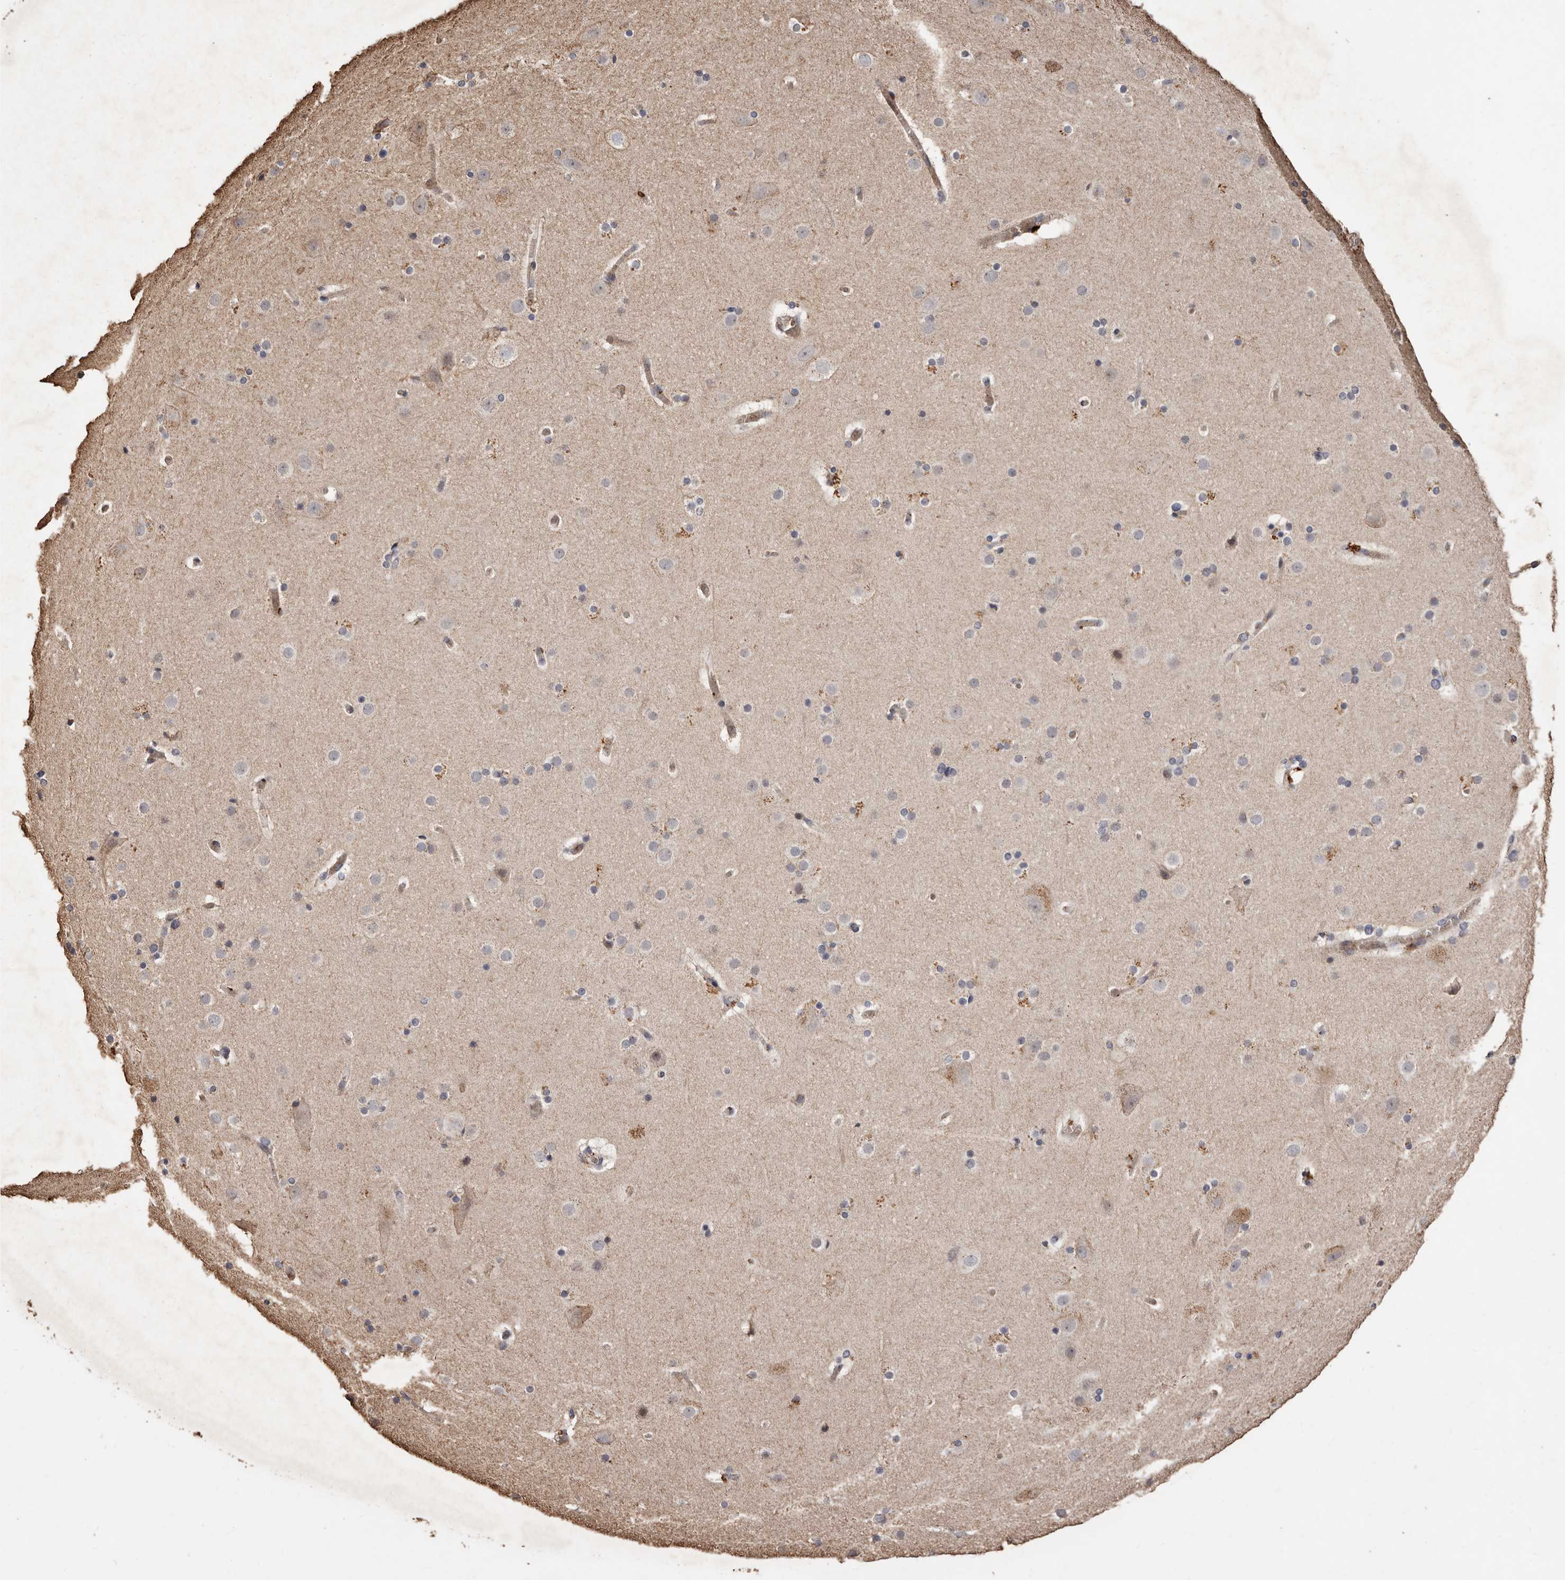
{"staining": {"intensity": "weak", "quantity": ">75%", "location": "cytoplasmic/membranous"}, "tissue": "cerebral cortex", "cell_type": "Endothelial cells", "image_type": "normal", "snomed": [{"axis": "morphology", "description": "Normal tissue, NOS"}, {"axis": "topography", "description": "Cerebral cortex"}], "caption": "DAB immunohistochemical staining of benign human cerebral cortex displays weak cytoplasmic/membranous protein expression in about >75% of endothelial cells.", "gene": "GRAMD2A", "patient": {"sex": "male", "age": 57}}